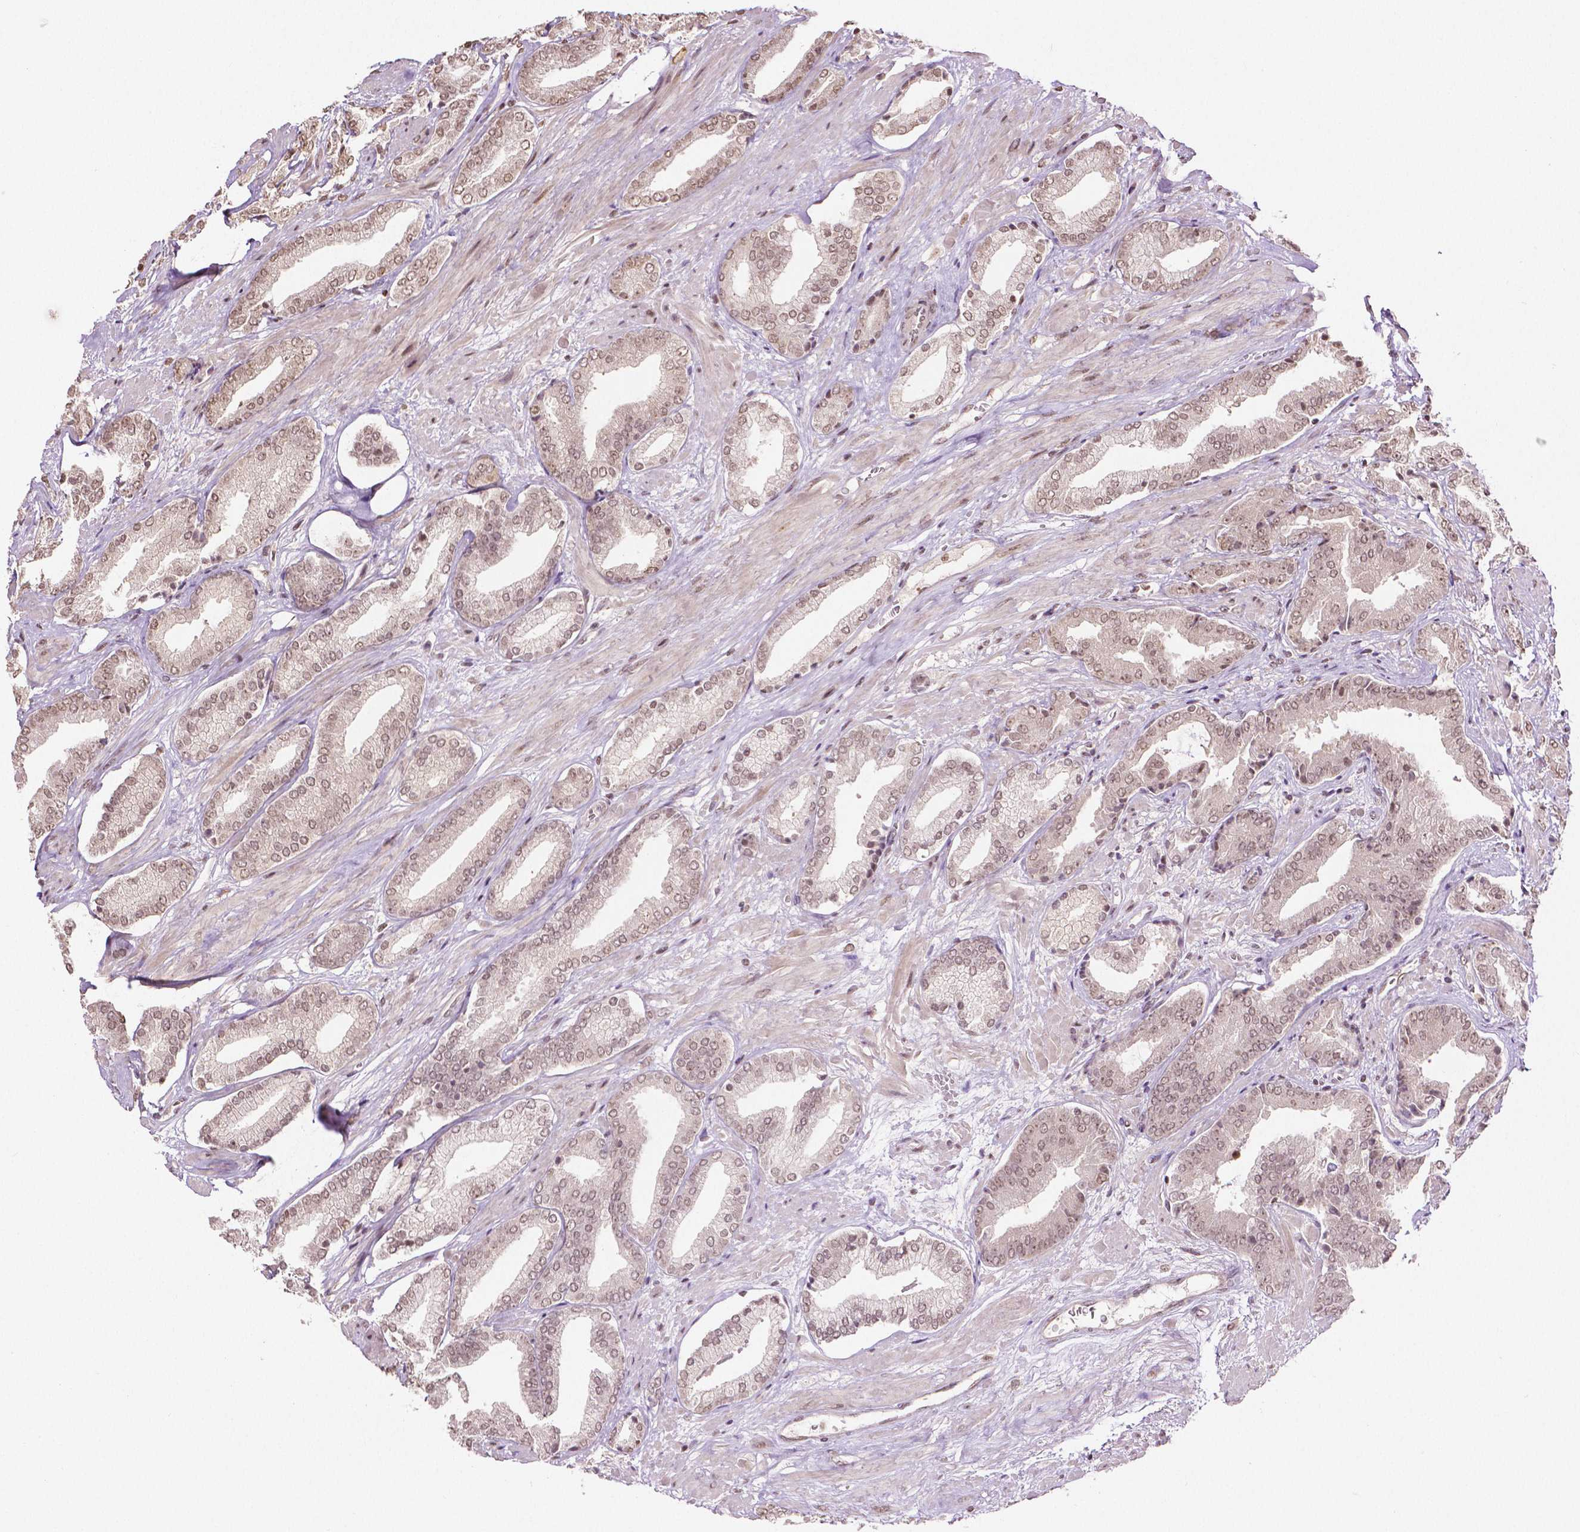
{"staining": {"intensity": "moderate", "quantity": ">75%", "location": "nuclear"}, "tissue": "prostate cancer", "cell_type": "Tumor cells", "image_type": "cancer", "snomed": [{"axis": "morphology", "description": "Adenocarcinoma, High grade"}, {"axis": "topography", "description": "Prostate"}], "caption": "Human prostate cancer stained with a brown dye reveals moderate nuclear positive positivity in approximately >75% of tumor cells.", "gene": "DEK", "patient": {"sex": "male", "age": 56}}